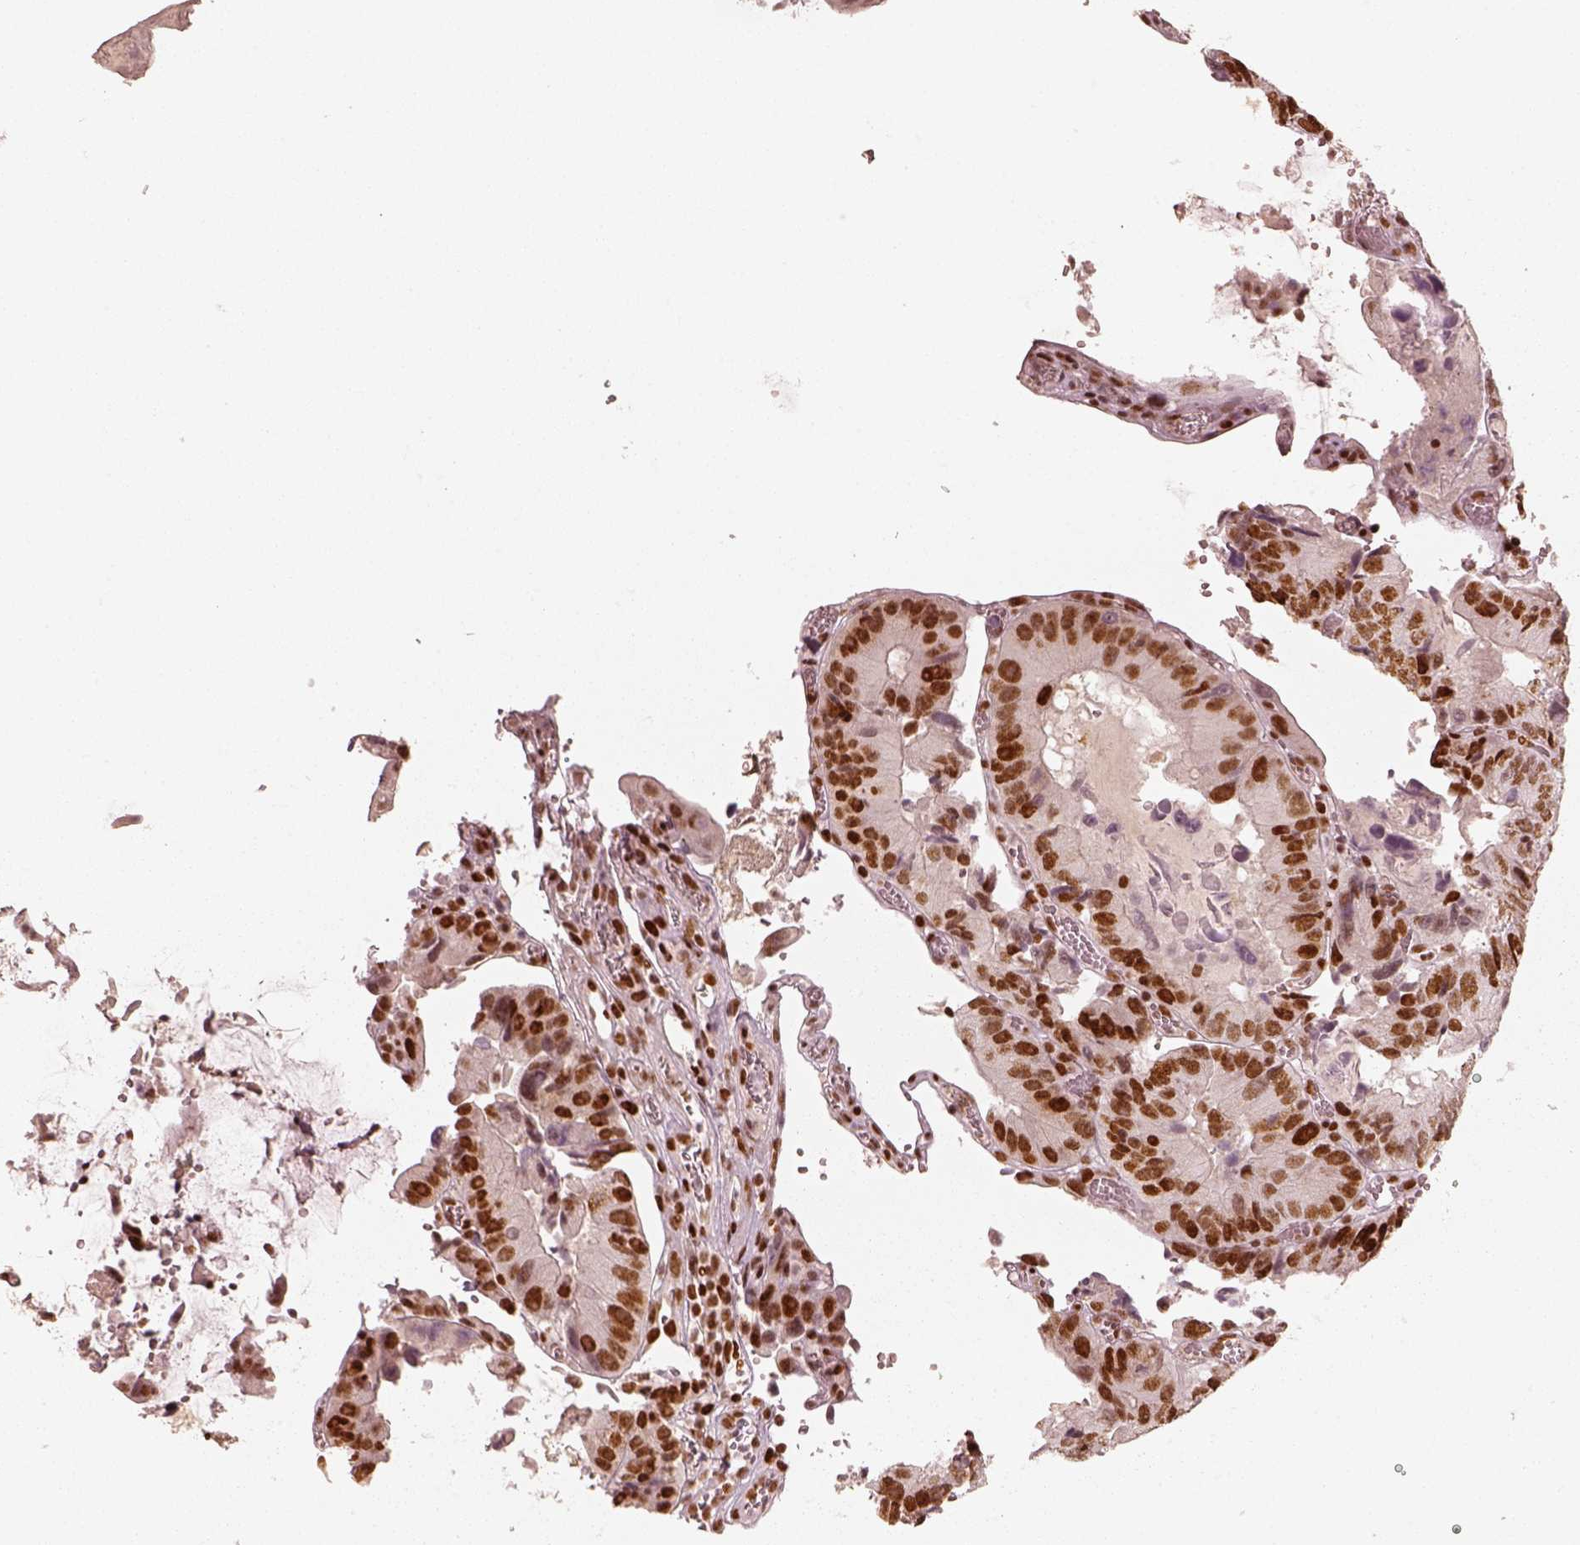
{"staining": {"intensity": "strong", "quantity": ">75%", "location": "nuclear"}, "tissue": "colorectal cancer", "cell_type": "Tumor cells", "image_type": "cancer", "snomed": [{"axis": "morphology", "description": "Adenocarcinoma, NOS"}, {"axis": "topography", "description": "Colon"}], "caption": "An immunohistochemistry (IHC) photomicrograph of tumor tissue is shown. Protein staining in brown highlights strong nuclear positivity in adenocarcinoma (colorectal) within tumor cells.", "gene": "HNRNPC", "patient": {"sex": "female", "age": 86}}